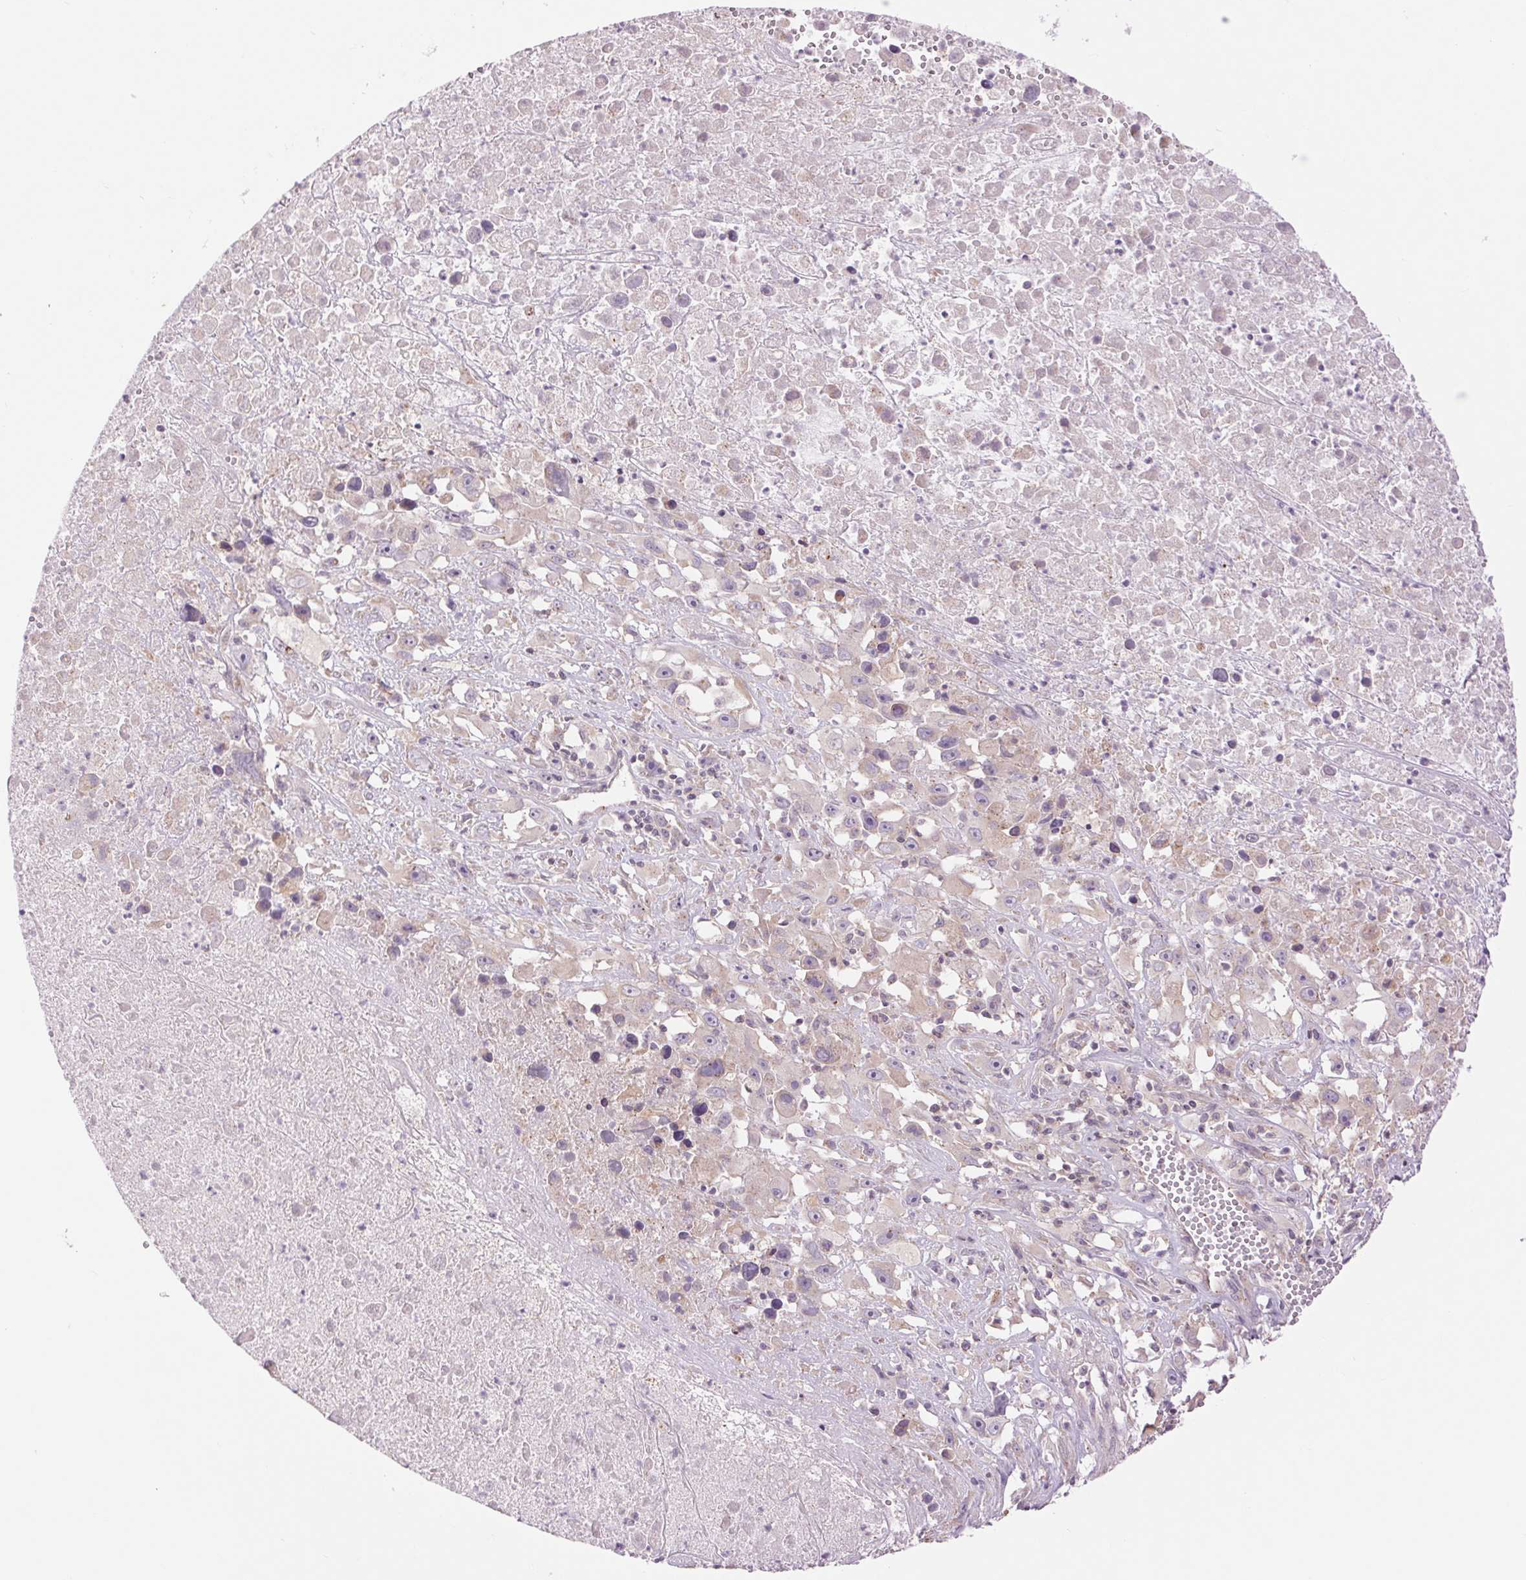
{"staining": {"intensity": "weak", "quantity": "25%-75%", "location": "cytoplasmic/membranous"}, "tissue": "melanoma", "cell_type": "Tumor cells", "image_type": "cancer", "snomed": [{"axis": "morphology", "description": "Malignant melanoma, Metastatic site"}, {"axis": "topography", "description": "Soft tissue"}], "caption": "This image displays melanoma stained with IHC to label a protein in brown. The cytoplasmic/membranous of tumor cells show weak positivity for the protein. Nuclei are counter-stained blue.", "gene": "CTNNA3", "patient": {"sex": "male", "age": 50}}